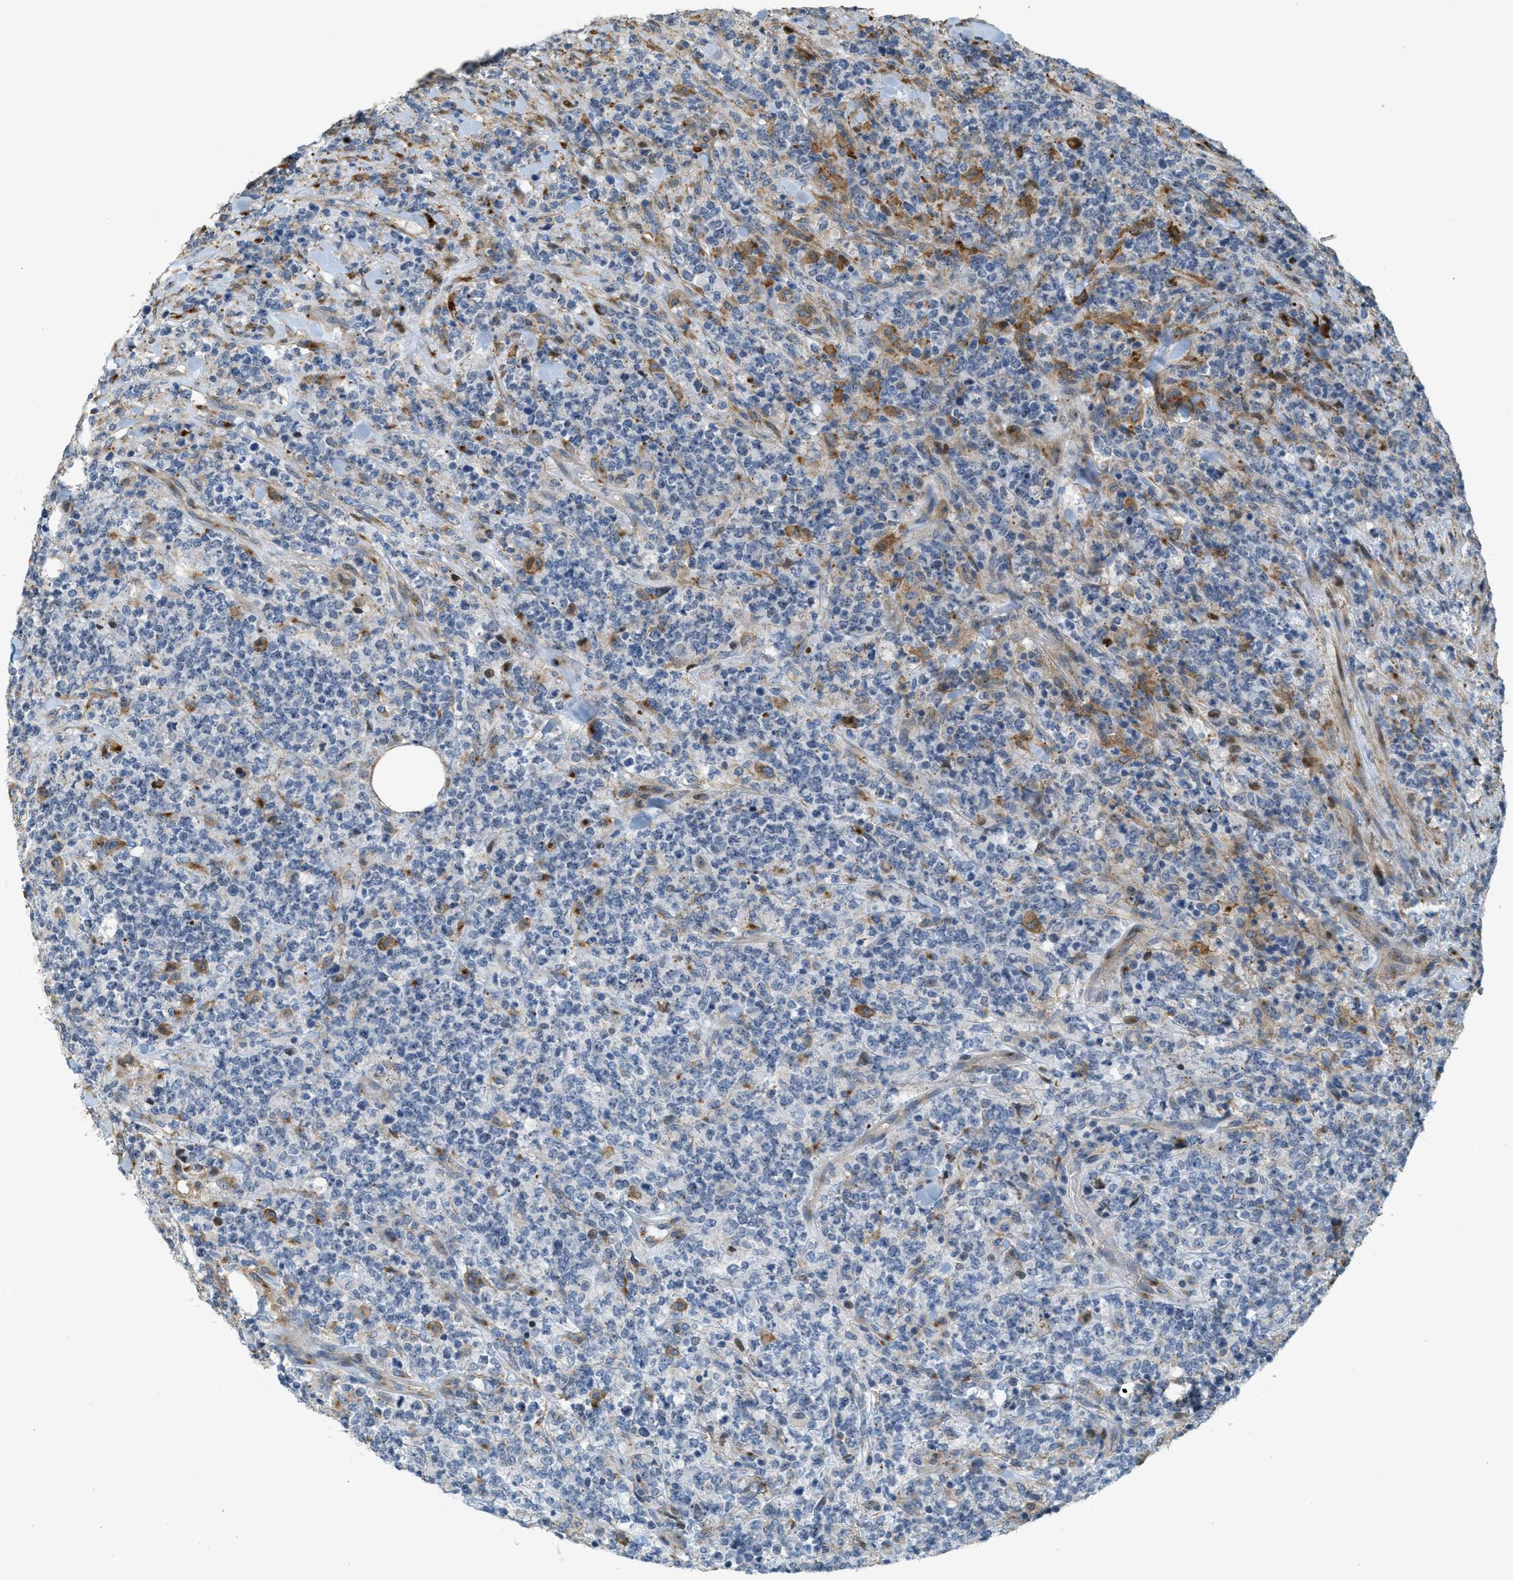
{"staining": {"intensity": "negative", "quantity": "none", "location": "none"}, "tissue": "lymphoma", "cell_type": "Tumor cells", "image_type": "cancer", "snomed": [{"axis": "morphology", "description": "Malignant lymphoma, non-Hodgkin's type, High grade"}, {"axis": "topography", "description": "Soft tissue"}], "caption": "Lymphoma was stained to show a protein in brown. There is no significant positivity in tumor cells.", "gene": "ADCY5", "patient": {"sex": "male", "age": 18}}